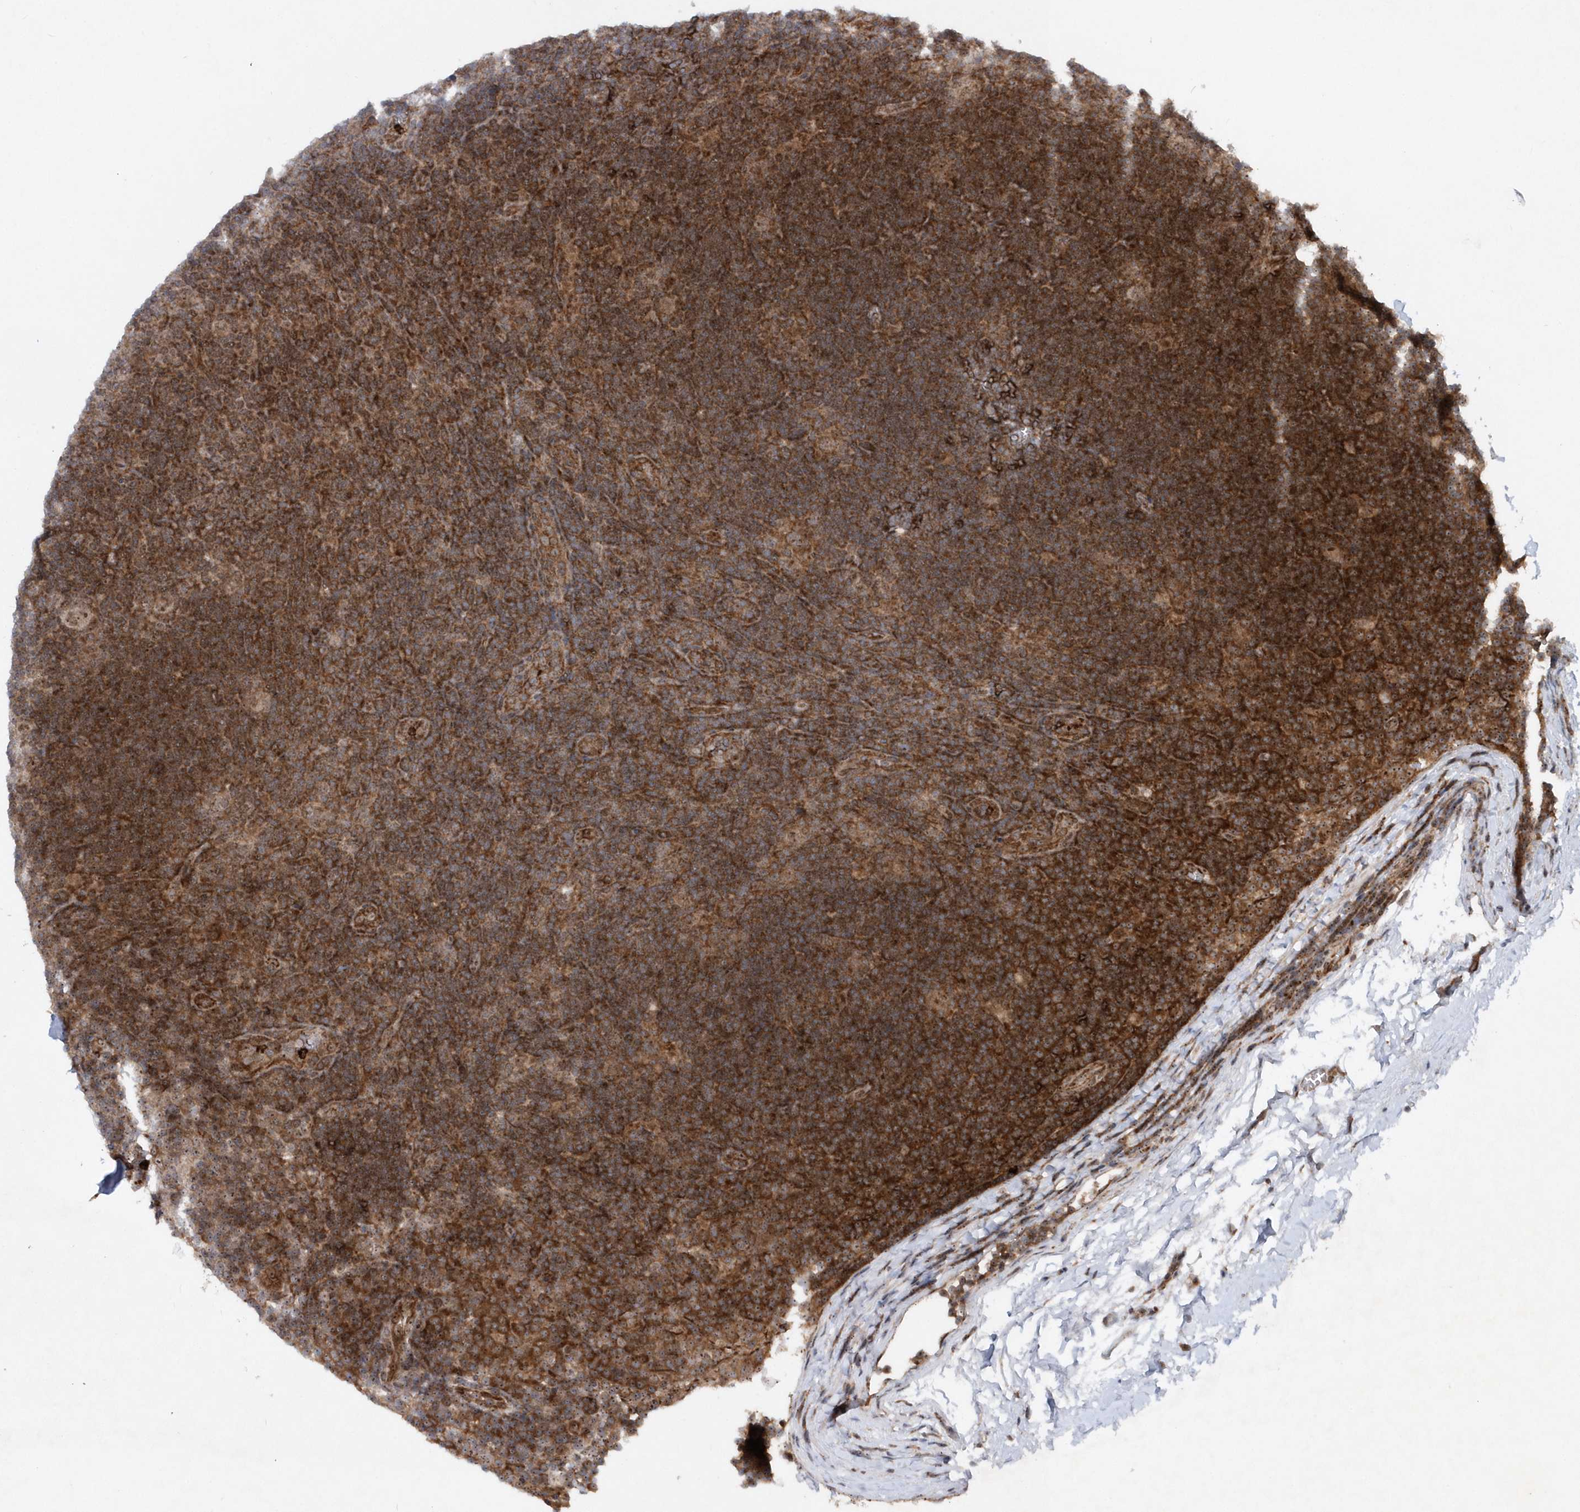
{"staining": {"intensity": "moderate", "quantity": ">75%", "location": "cytoplasmic/membranous,nuclear"}, "tissue": "lymphoma", "cell_type": "Tumor cells", "image_type": "cancer", "snomed": [{"axis": "morphology", "description": "Hodgkin's disease, NOS"}, {"axis": "topography", "description": "Lymph node"}], "caption": "Tumor cells demonstrate medium levels of moderate cytoplasmic/membranous and nuclear staining in about >75% of cells in lymphoma.", "gene": "SOWAHB", "patient": {"sex": "female", "age": 57}}